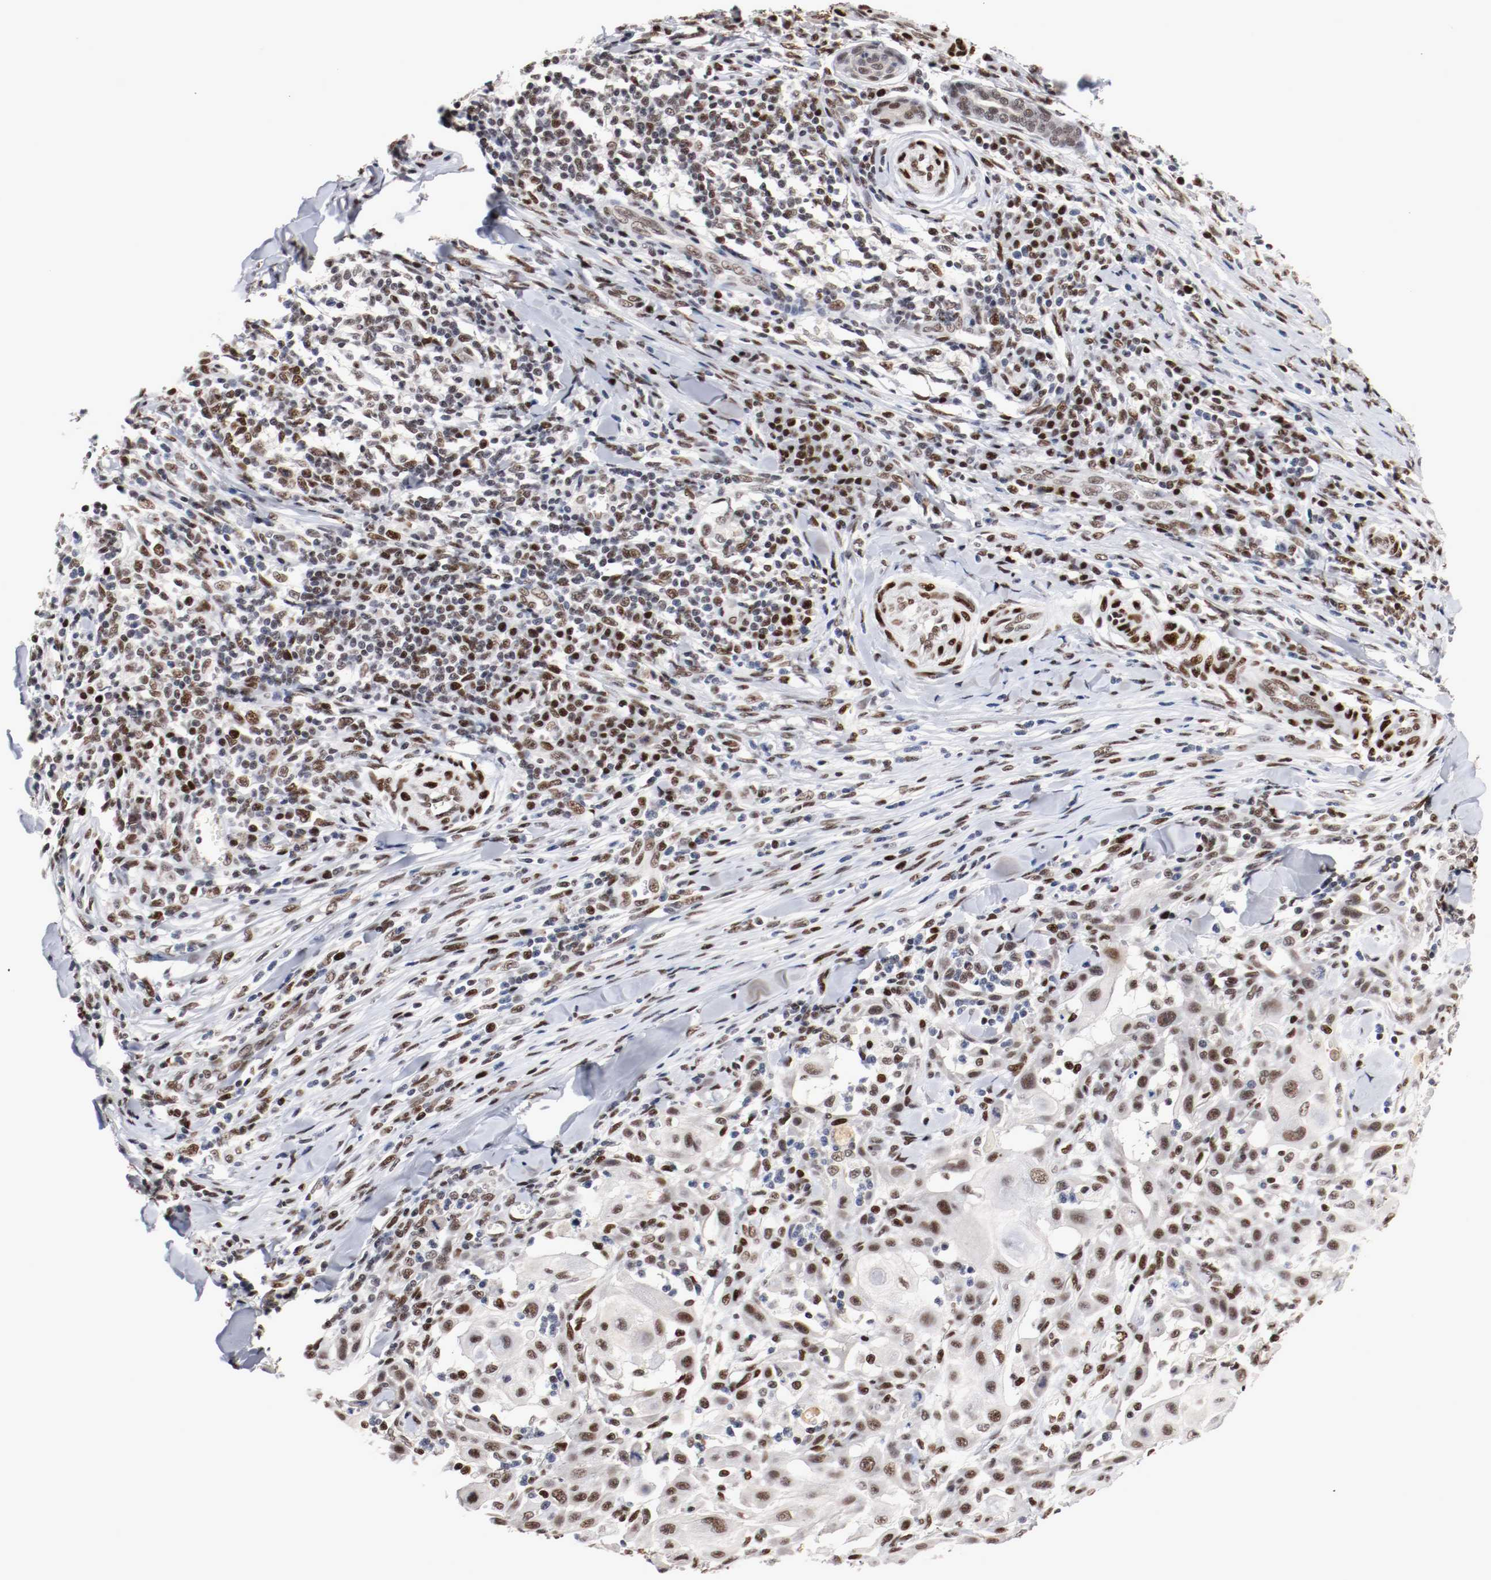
{"staining": {"intensity": "strong", "quantity": ">75%", "location": "nuclear"}, "tissue": "skin cancer", "cell_type": "Tumor cells", "image_type": "cancer", "snomed": [{"axis": "morphology", "description": "Squamous cell carcinoma, NOS"}, {"axis": "topography", "description": "Skin"}], "caption": "Skin squamous cell carcinoma was stained to show a protein in brown. There is high levels of strong nuclear staining in about >75% of tumor cells.", "gene": "MEF2D", "patient": {"sex": "male", "age": 24}}